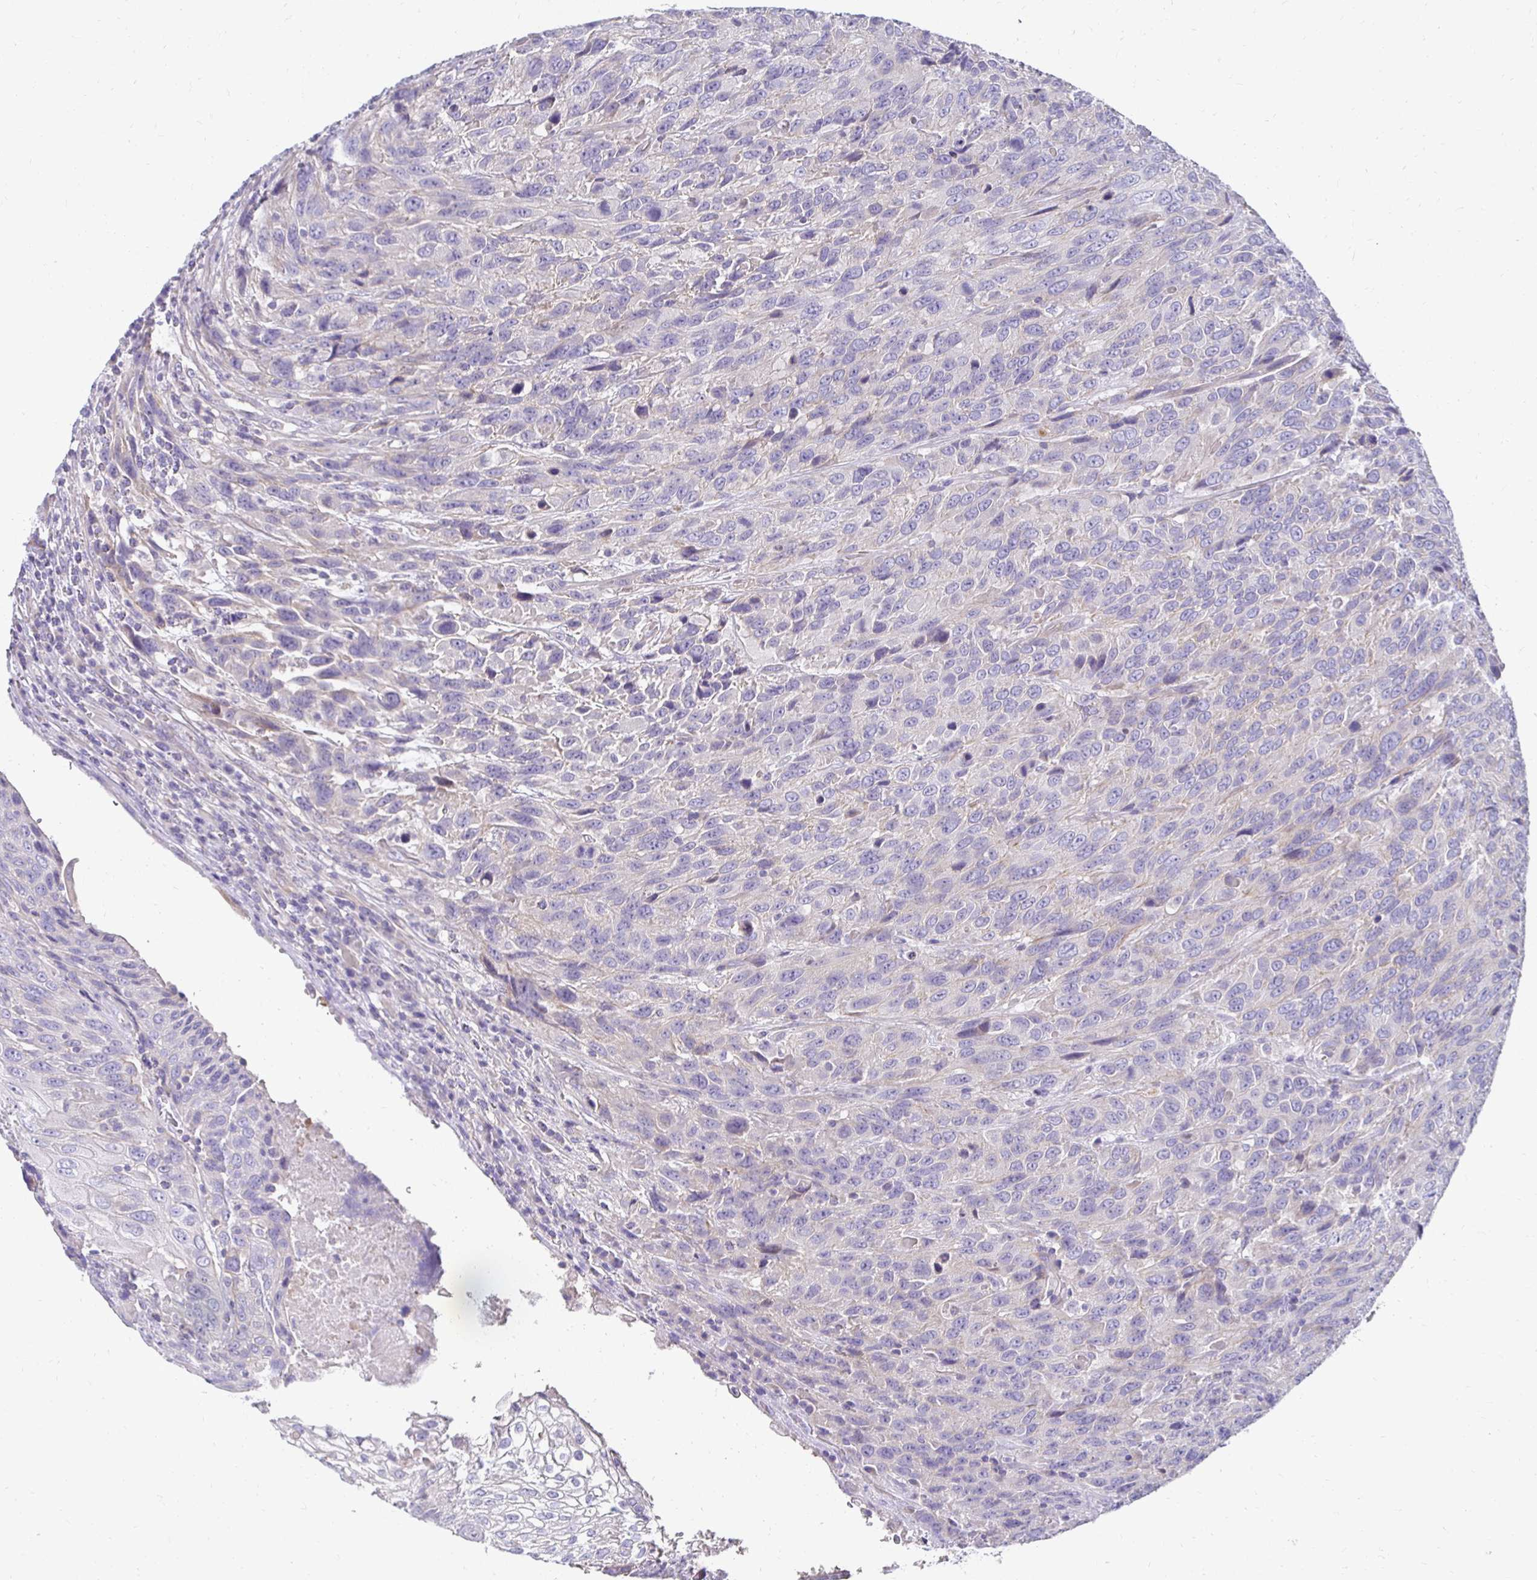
{"staining": {"intensity": "negative", "quantity": "none", "location": "none"}, "tissue": "urothelial cancer", "cell_type": "Tumor cells", "image_type": "cancer", "snomed": [{"axis": "morphology", "description": "Urothelial carcinoma, High grade"}, {"axis": "topography", "description": "Urinary bladder"}], "caption": "This is a micrograph of immunohistochemistry (IHC) staining of urothelial cancer, which shows no positivity in tumor cells.", "gene": "AKAP6", "patient": {"sex": "female", "age": 70}}